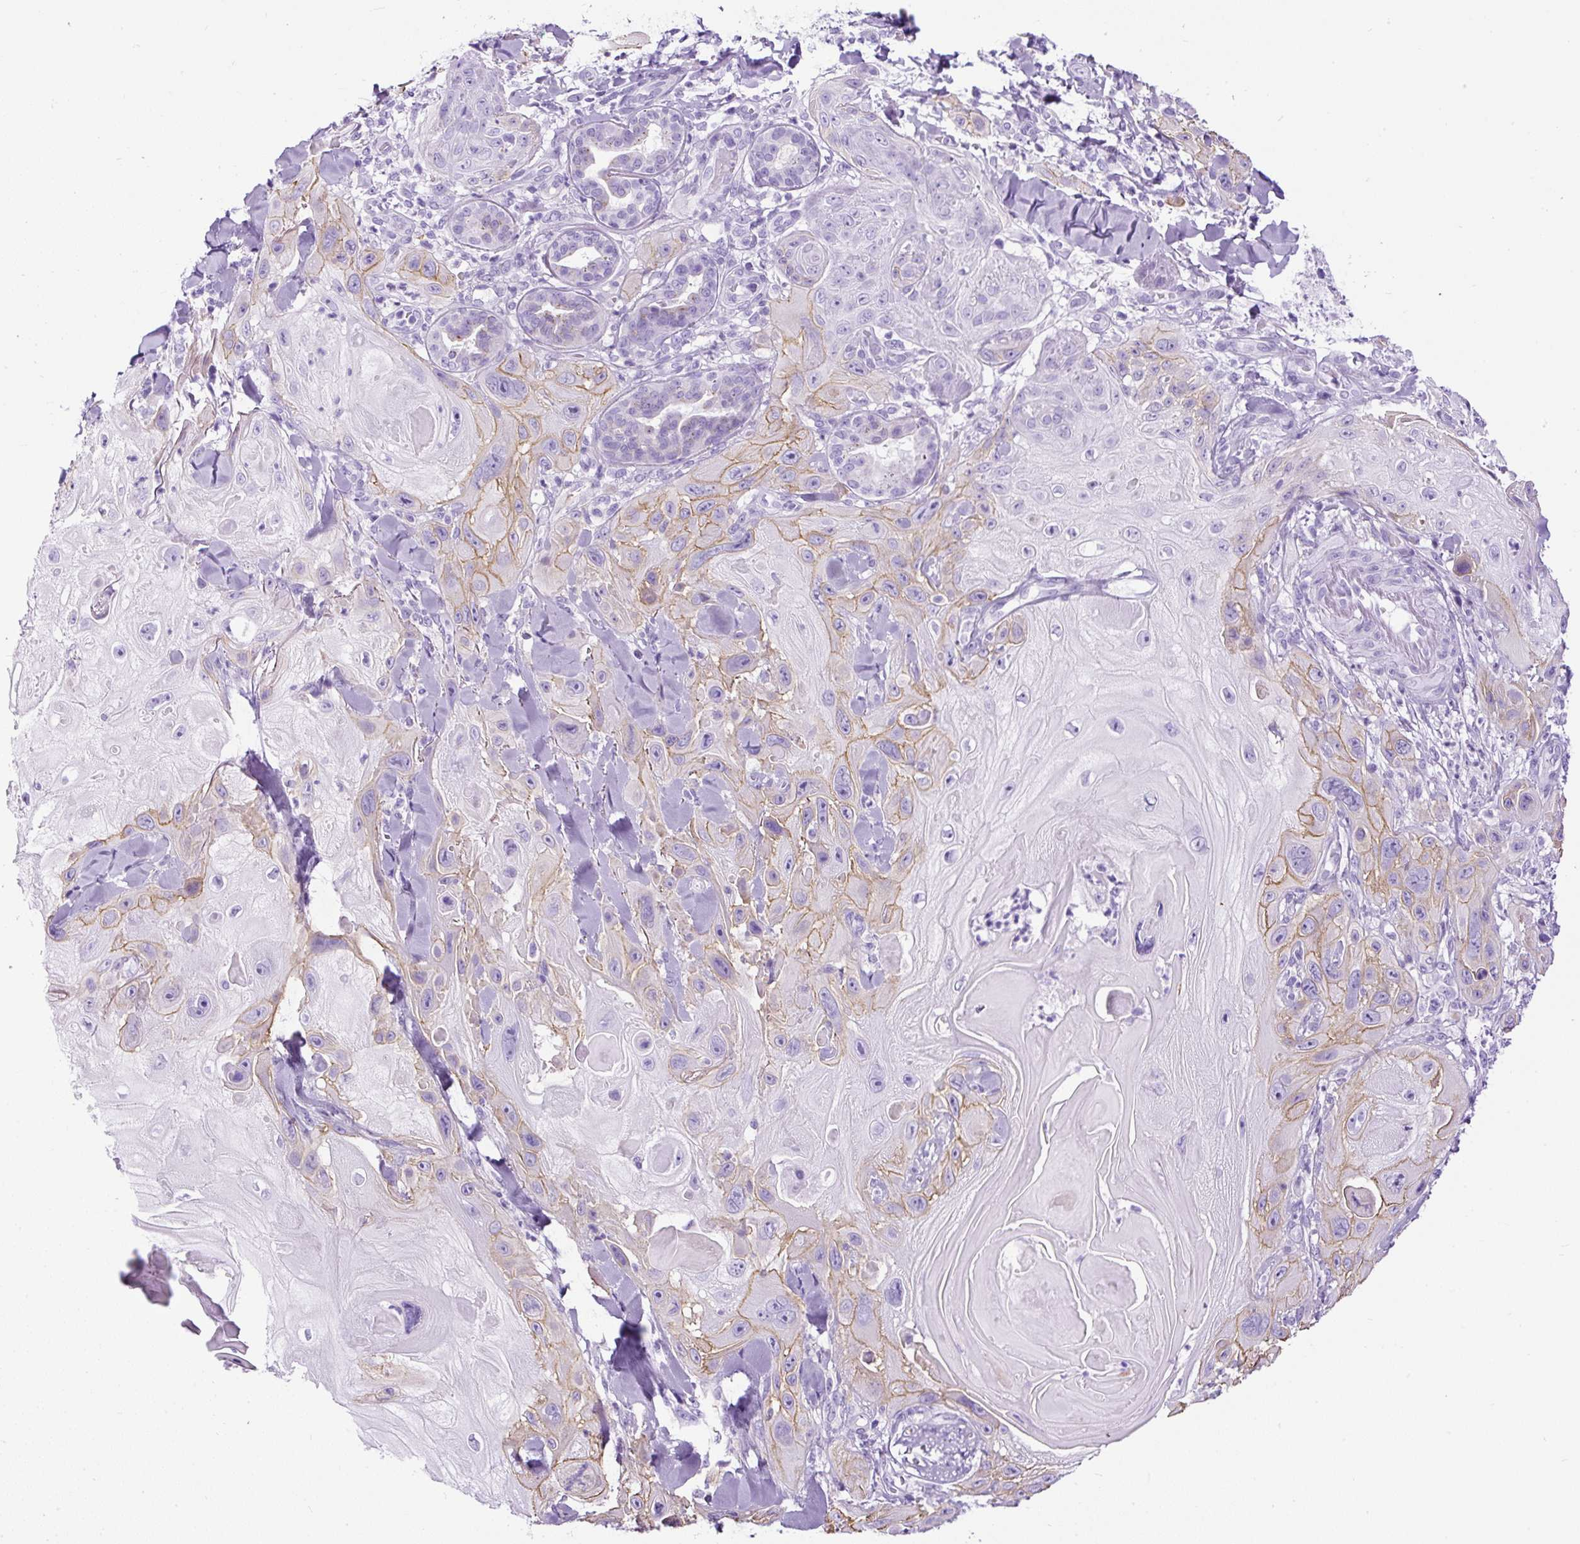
{"staining": {"intensity": "moderate", "quantity": "<25%", "location": "cytoplasmic/membranous"}, "tissue": "skin cancer", "cell_type": "Tumor cells", "image_type": "cancer", "snomed": [{"axis": "morphology", "description": "Normal tissue, NOS"}, {"axis": "morphology", "description": "Squamous cell carcinoma, NOS"}, {"axis": "topography", "description": "Skin"}], "caption": "Immunohistochemistry of skin cancer demonstrates low levels of moderate cytoplasmic/membranous expression in about <25% of tumor cells. (brown staining indicates protein expression, while blue staining denotes nuclei).", "gene": "PDIA2", "patient": {"sex": "male", "age": 72}}